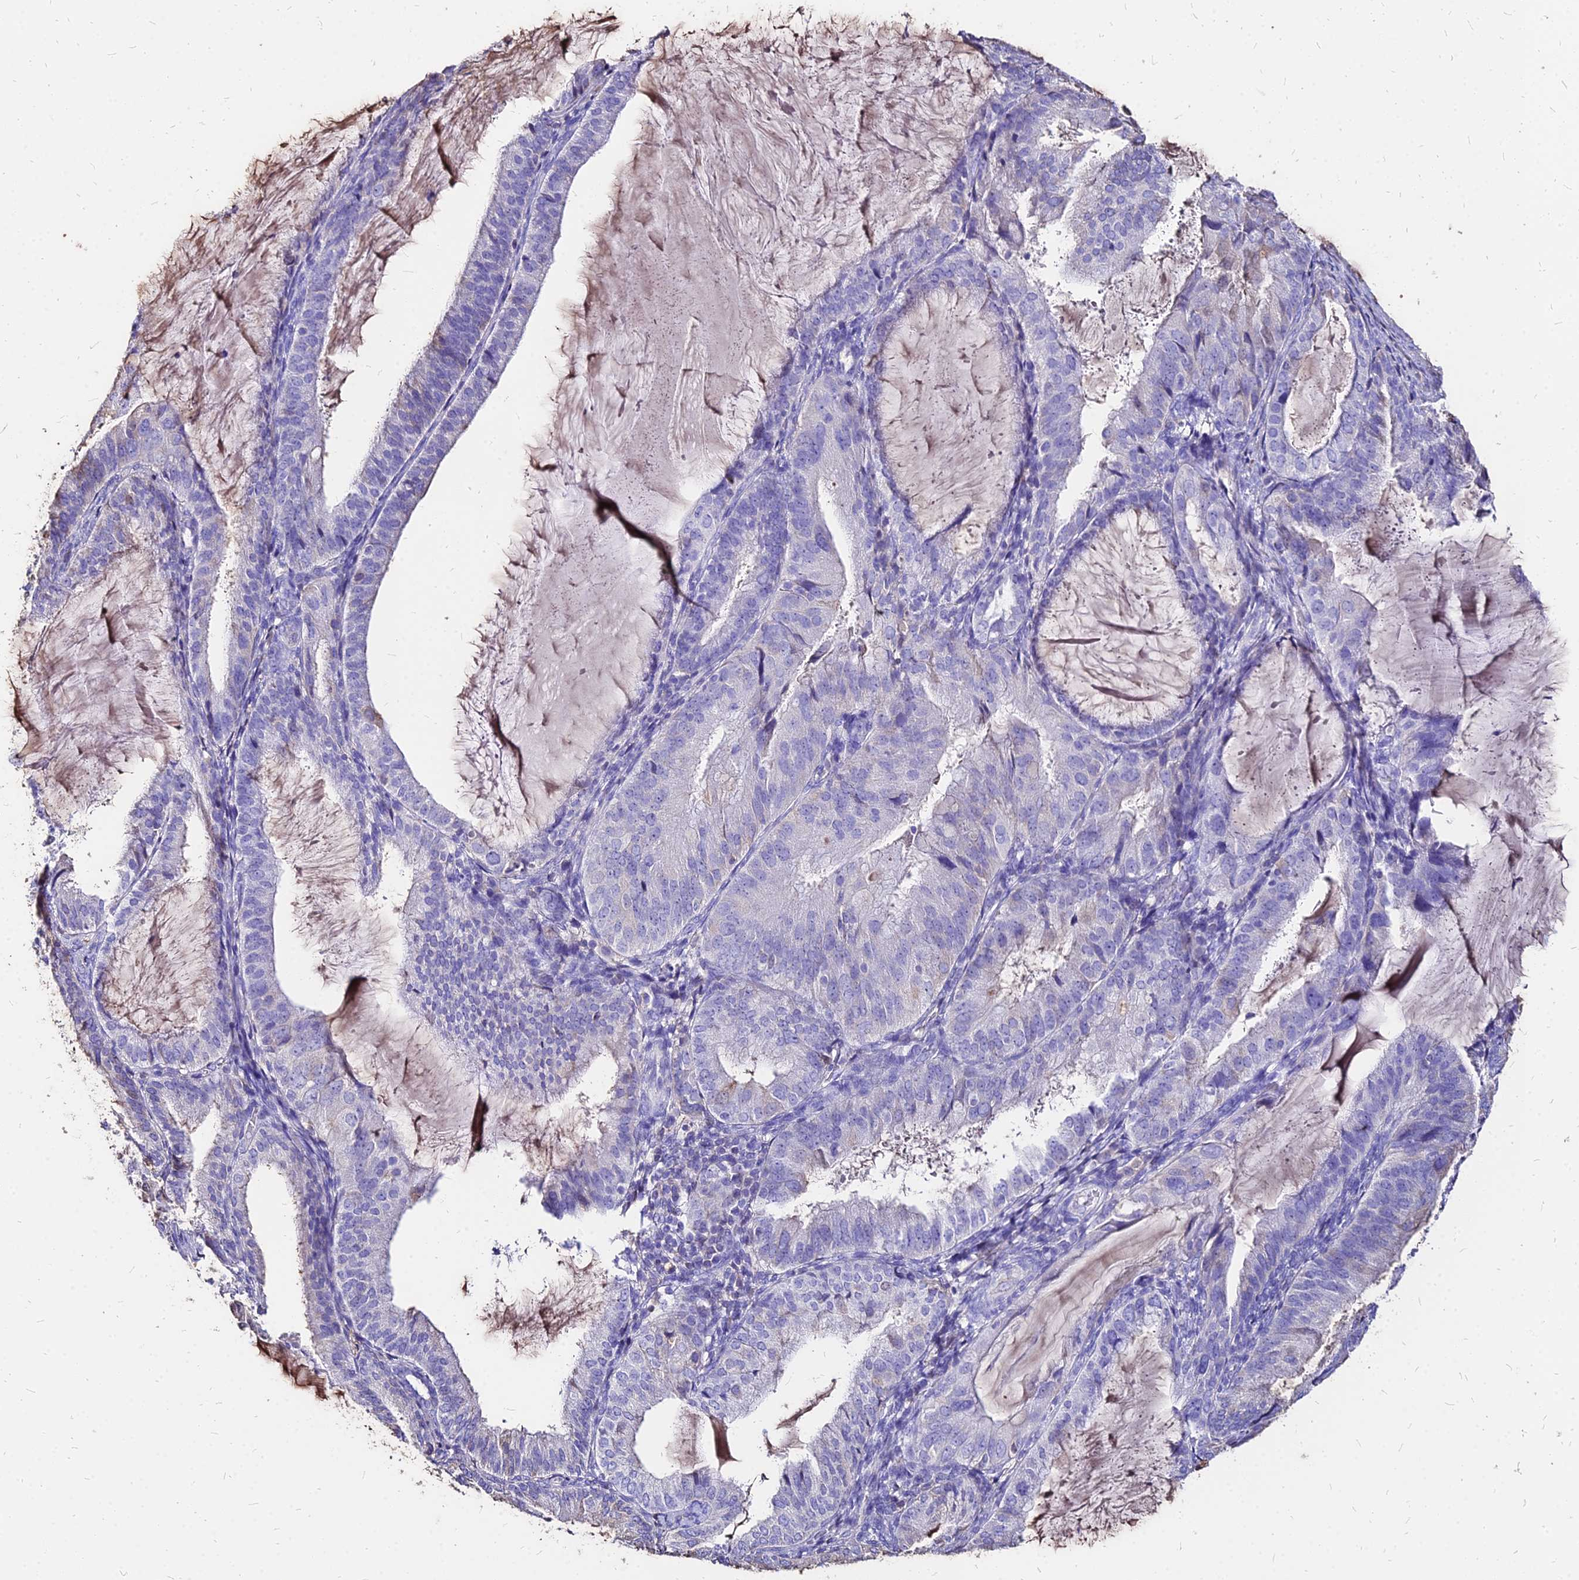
{"staining": {"intensity": "negative", "quantity": "none", "location": "none"}, "tissue": "endometrial cancer", "cell_type": "Tumor cells", "image_type": "cancer", "snomed": [{"axis": "morphology", "description": "Adenocarcinoma, NOS"}, {"axis": "topography", "description": "Endometrium"}], "caption": "This is a histopathology image of immunohistochemistry (IHC) staining of endometrial cancer, which shows no expression in tumor cells.", "gene": "NME5", "patient": {"sex": "female", "age": 81}}